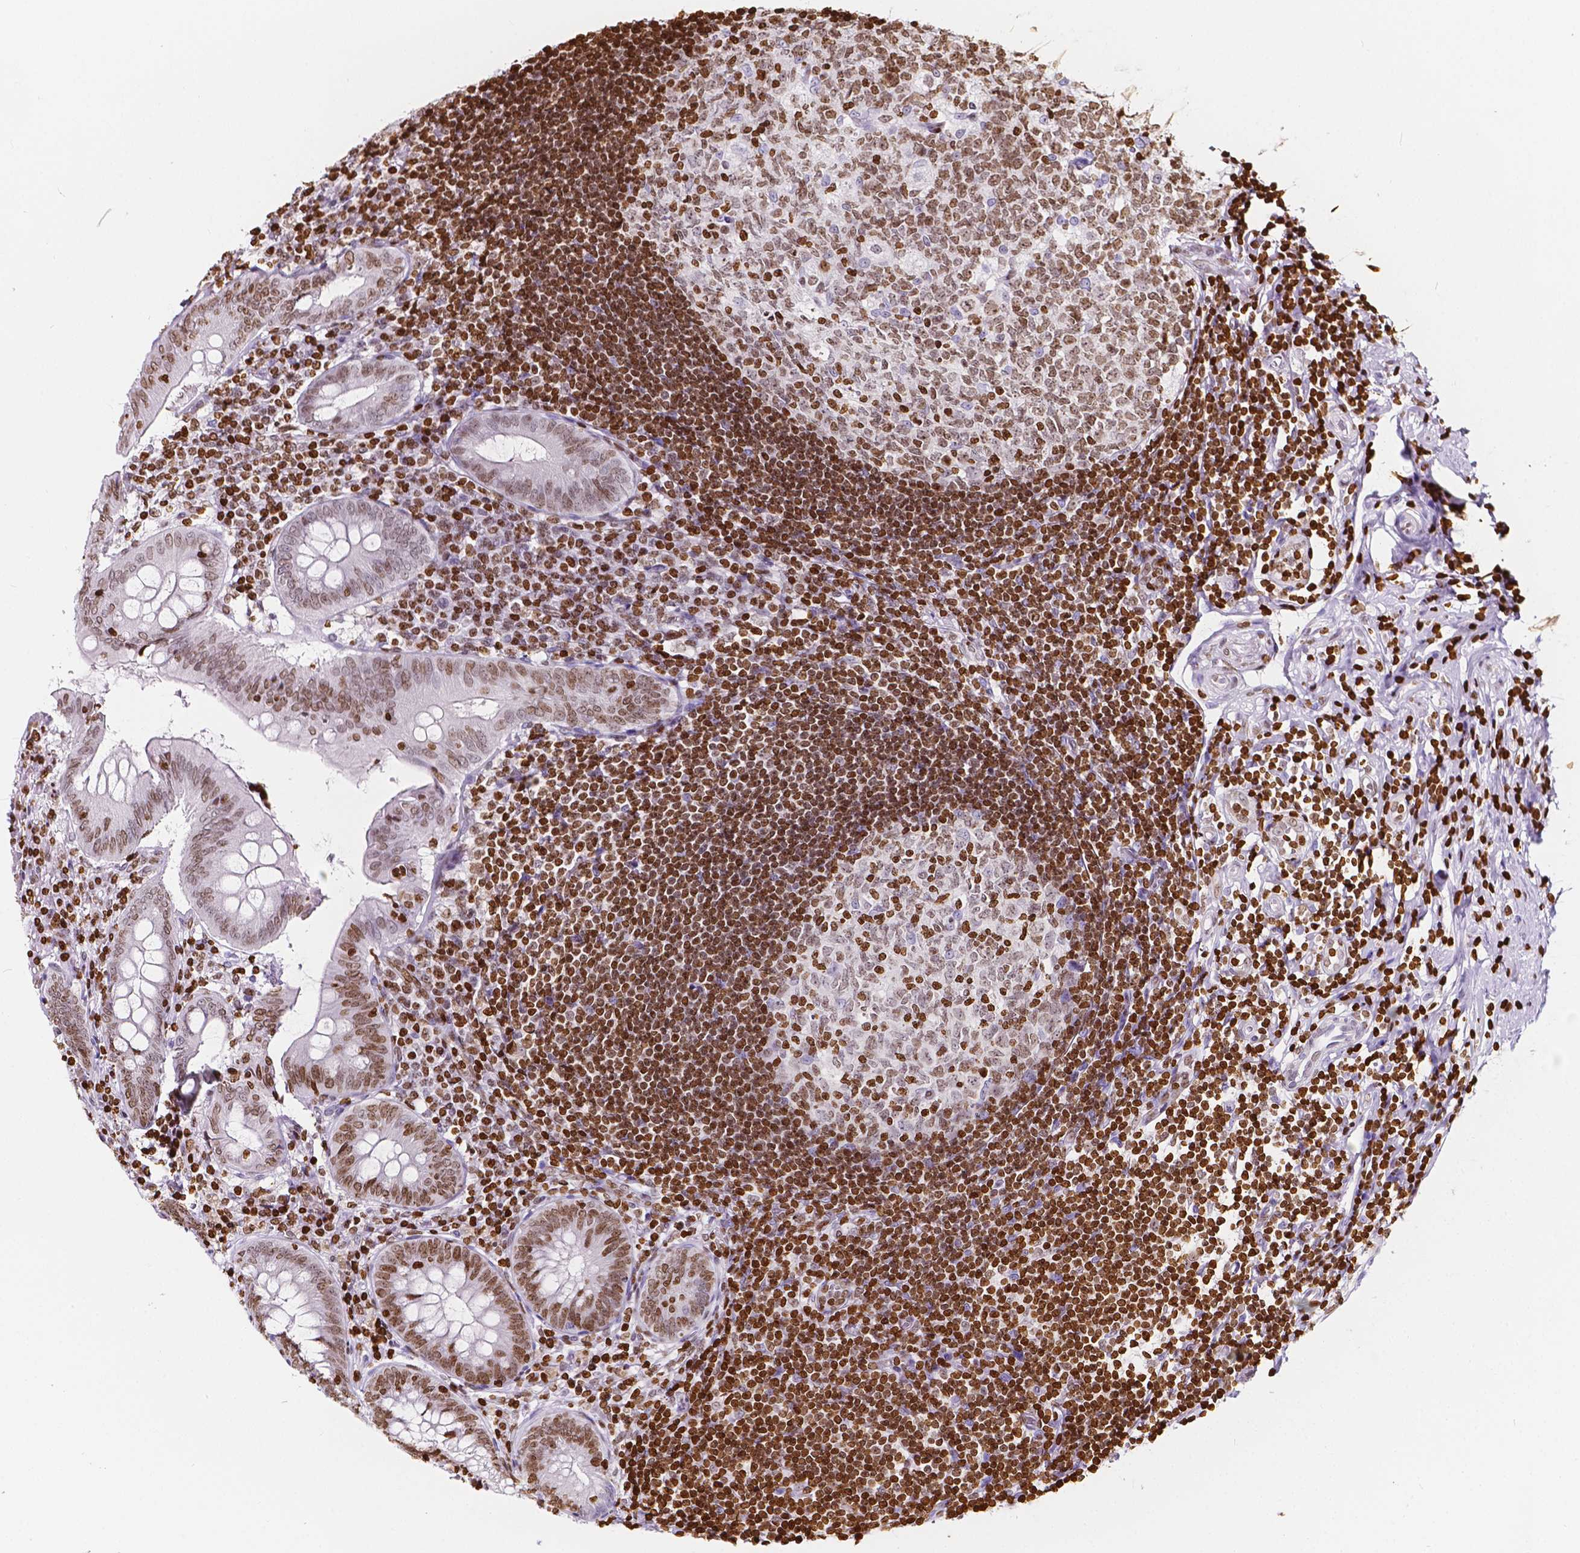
{"staining": {"intensity": "moderate", "quantity": ">75%", "location": "nuclear"}, "tissue": "appendix", "cell_type": "Glandular cells", "image_type": "normal", "snomed": [{"axis": "morphology", "description": "Normal tissue, NOS"}, {"axis": "morphology", "description": "Inflammation, NOS"}, {"axis": "topography", "description": "Appendix"}], "caption": "Immunohistochemical staining of normal appendix shows >75% levels of moderate nuclear protein staining in approximately >75% of glandular cells. (DAB IHC, brown staining for protein, blue staining for nuclei).", "gene": "CBY3", "patient": {"sex": "male", "age": 16}}